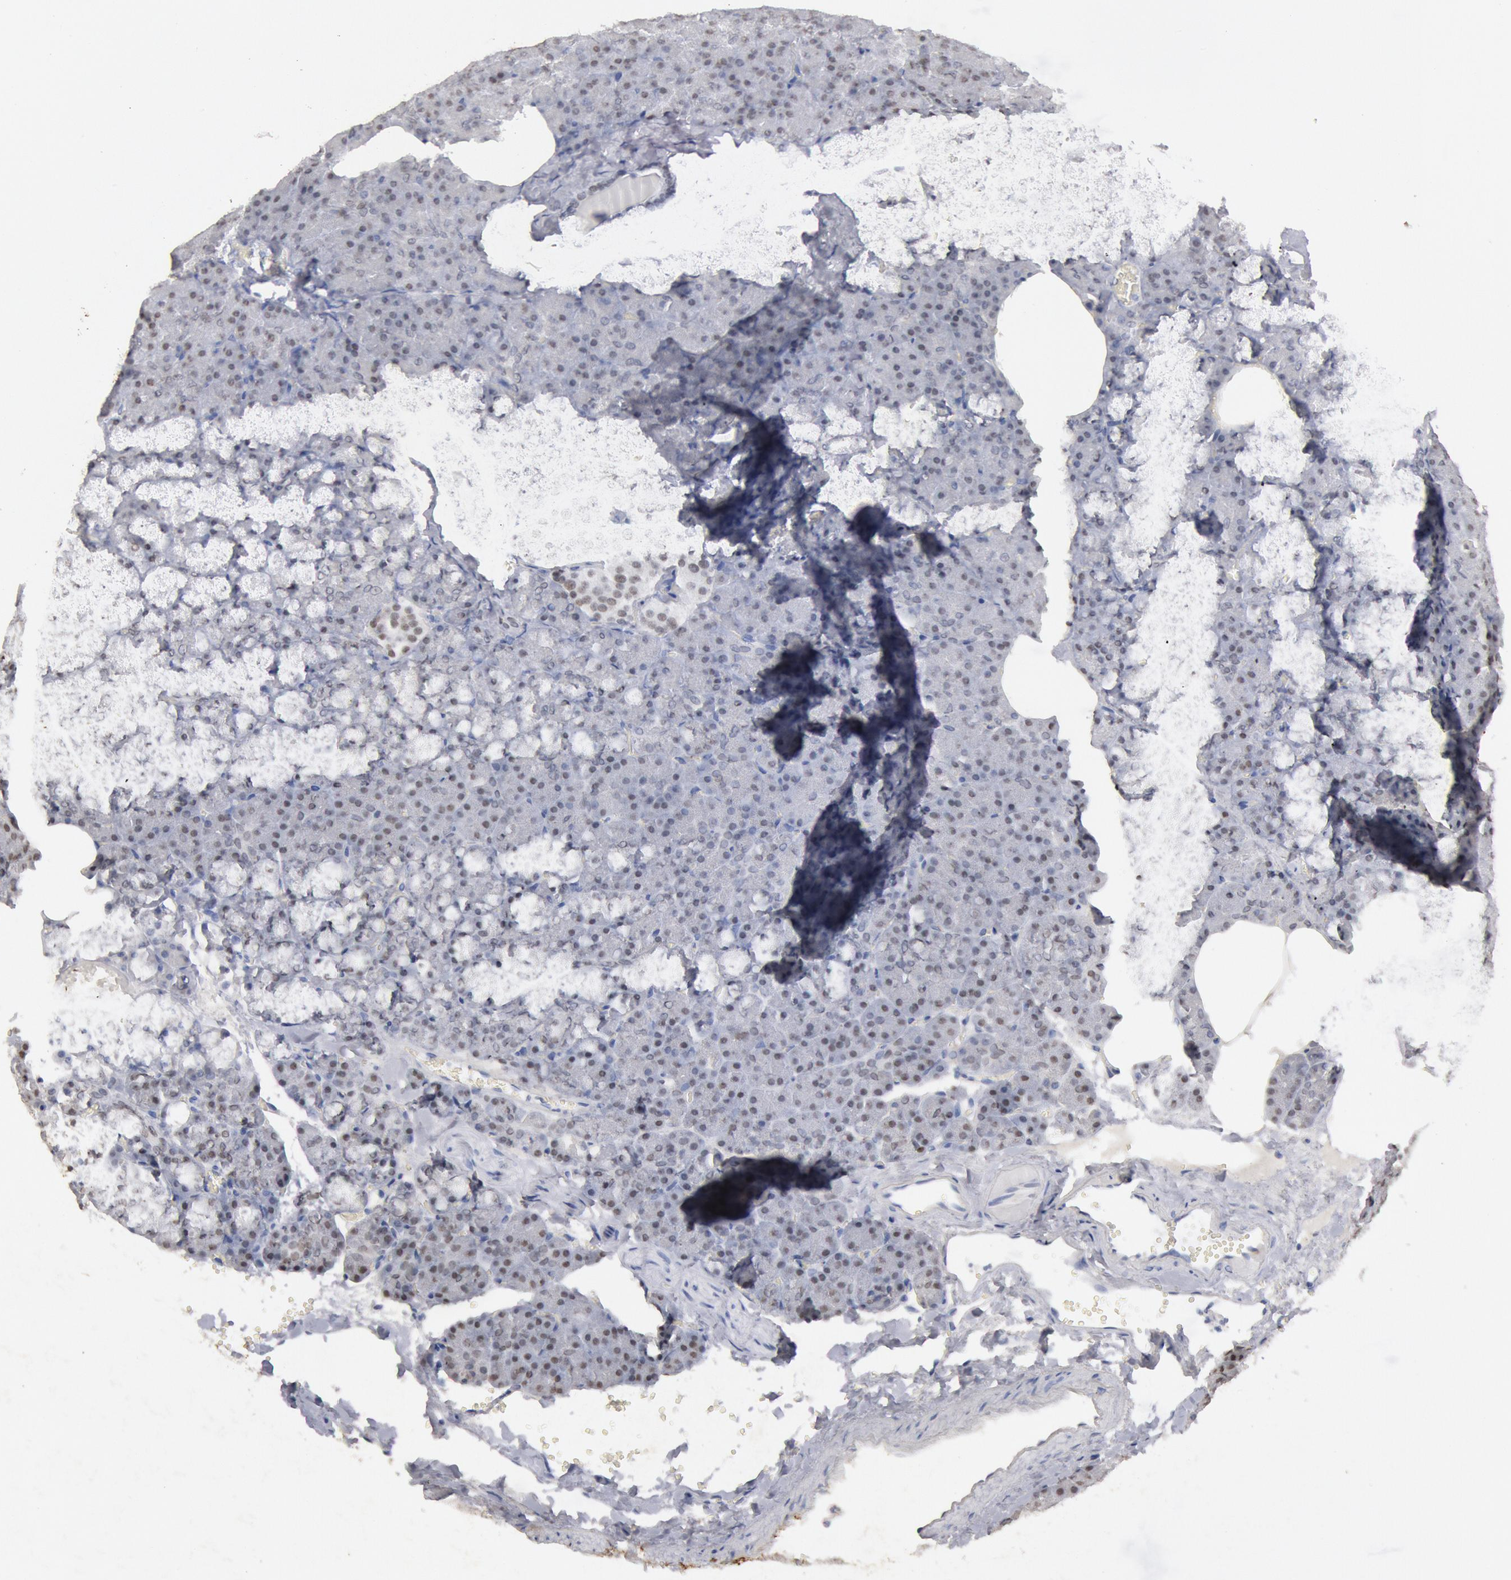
{"staining": {"intensity": "weak", "quantity": "25%-75%", "location": "nuclear"}, "tissue": "pancreas", "cell_type": "Exocrine glandular cells", "image_type": "normal", "snomed": [{"axis": "morphology", "description": "Normal tissue, NOS"}, {"axis": "topography", "description": "Pancreas"}], "caption": "A low amount of weak nuclear positivity is present in approximately 25%-75% of exocrine glandular cells in benign pancreas.", "gene": "FOXA2", "patient": {"sex": "female", "age": 35}}